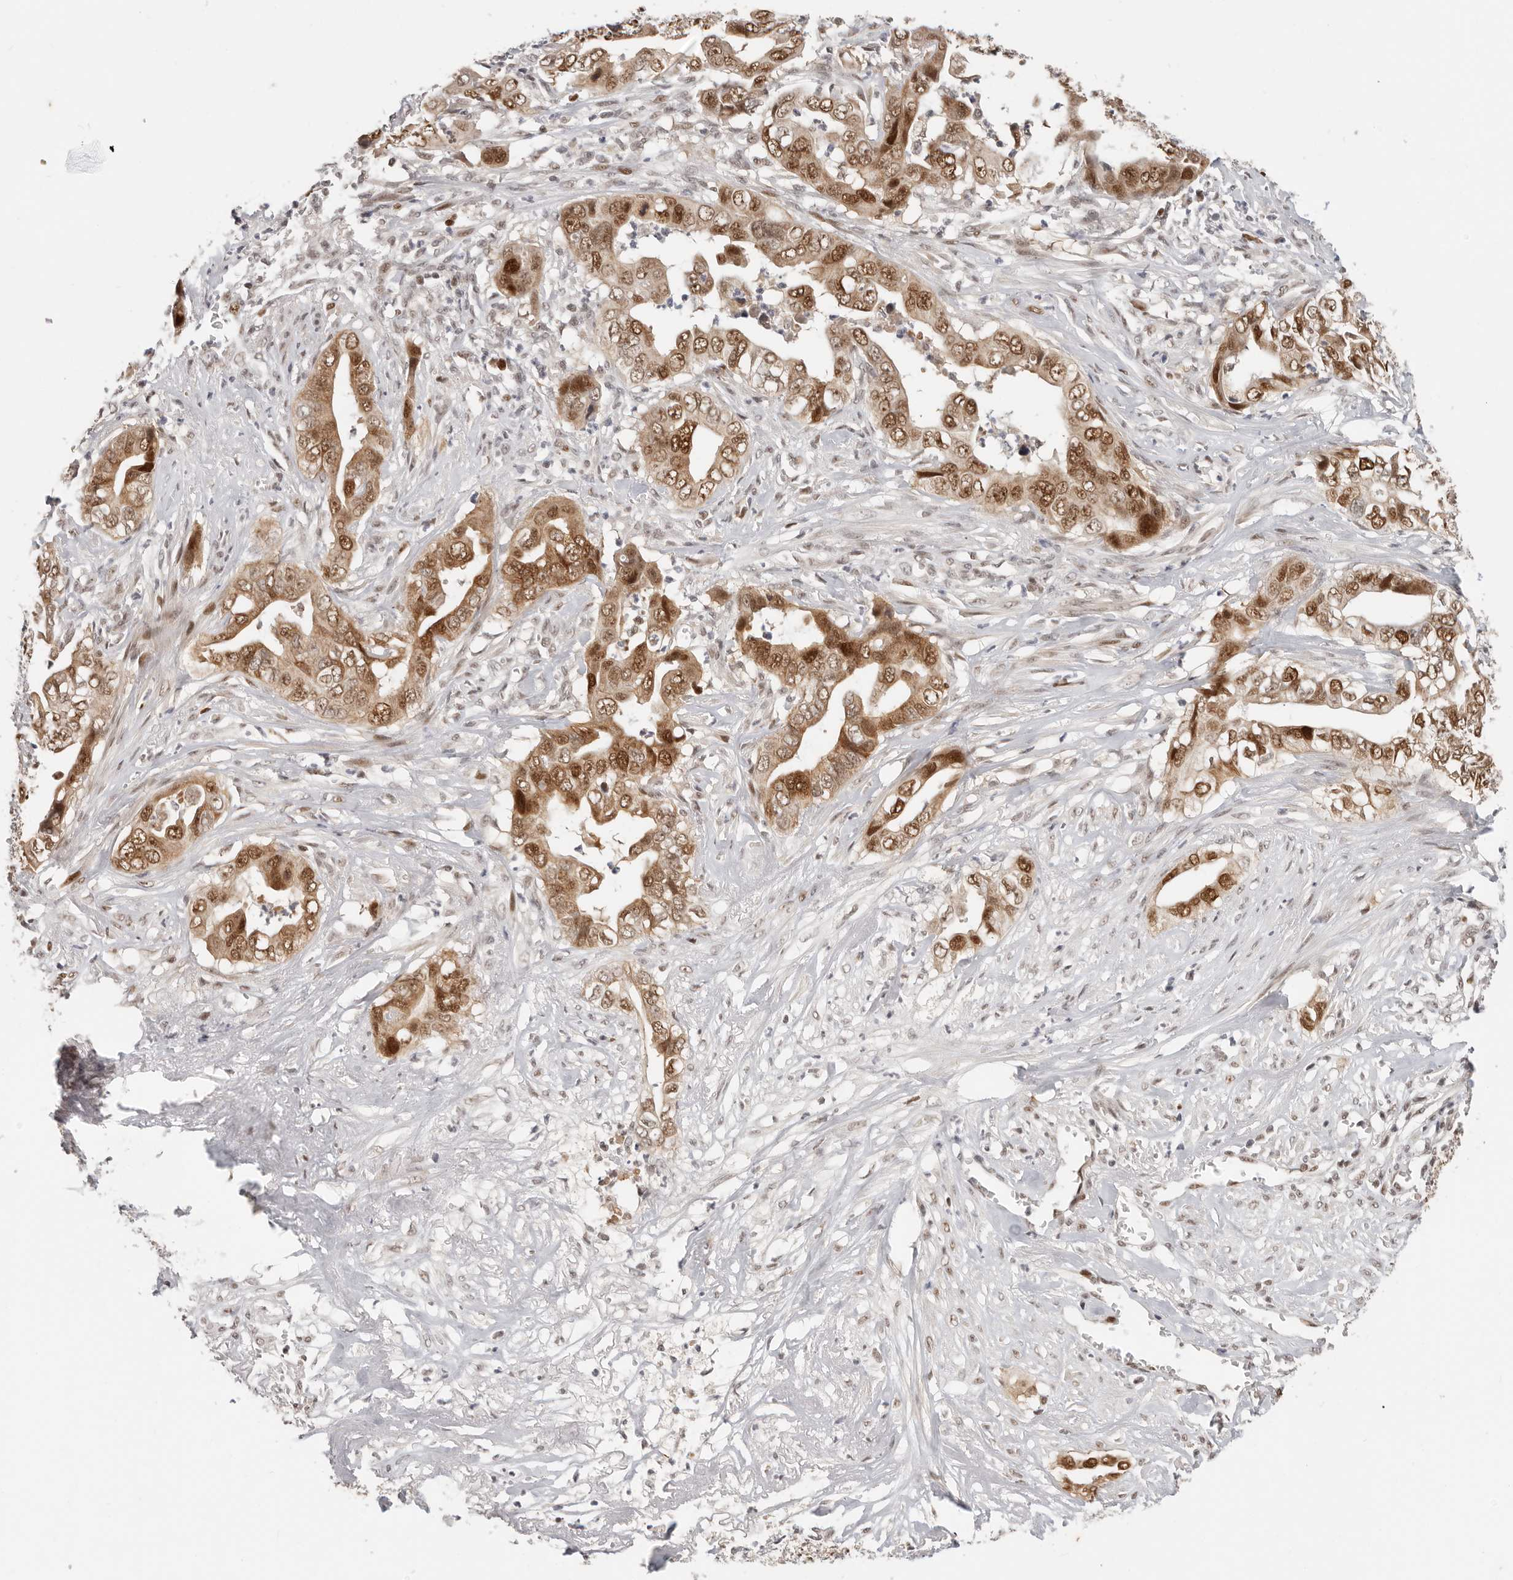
{"staining": {"intensity": "moderate", "quantity": ">75%", "location": "cytoplasmic/membranous,nuclear"}, "tissue": "liver cancer", "cell_type": "Tumor cells", "image_type": "cancer", "snomed": [{"axis": "morphology", "description": "Cholangiocarcinoma"}, {"axis": "topography", "description": "Liver"}], "caption": "Human liver cancer stained with a brown dye exhibits moderate cytoplasmic/membranous and nuclear positive staining in about >75% of tumor cells.", "gene": "RFC2", "patient": {"sex": "female", "age": 79}}